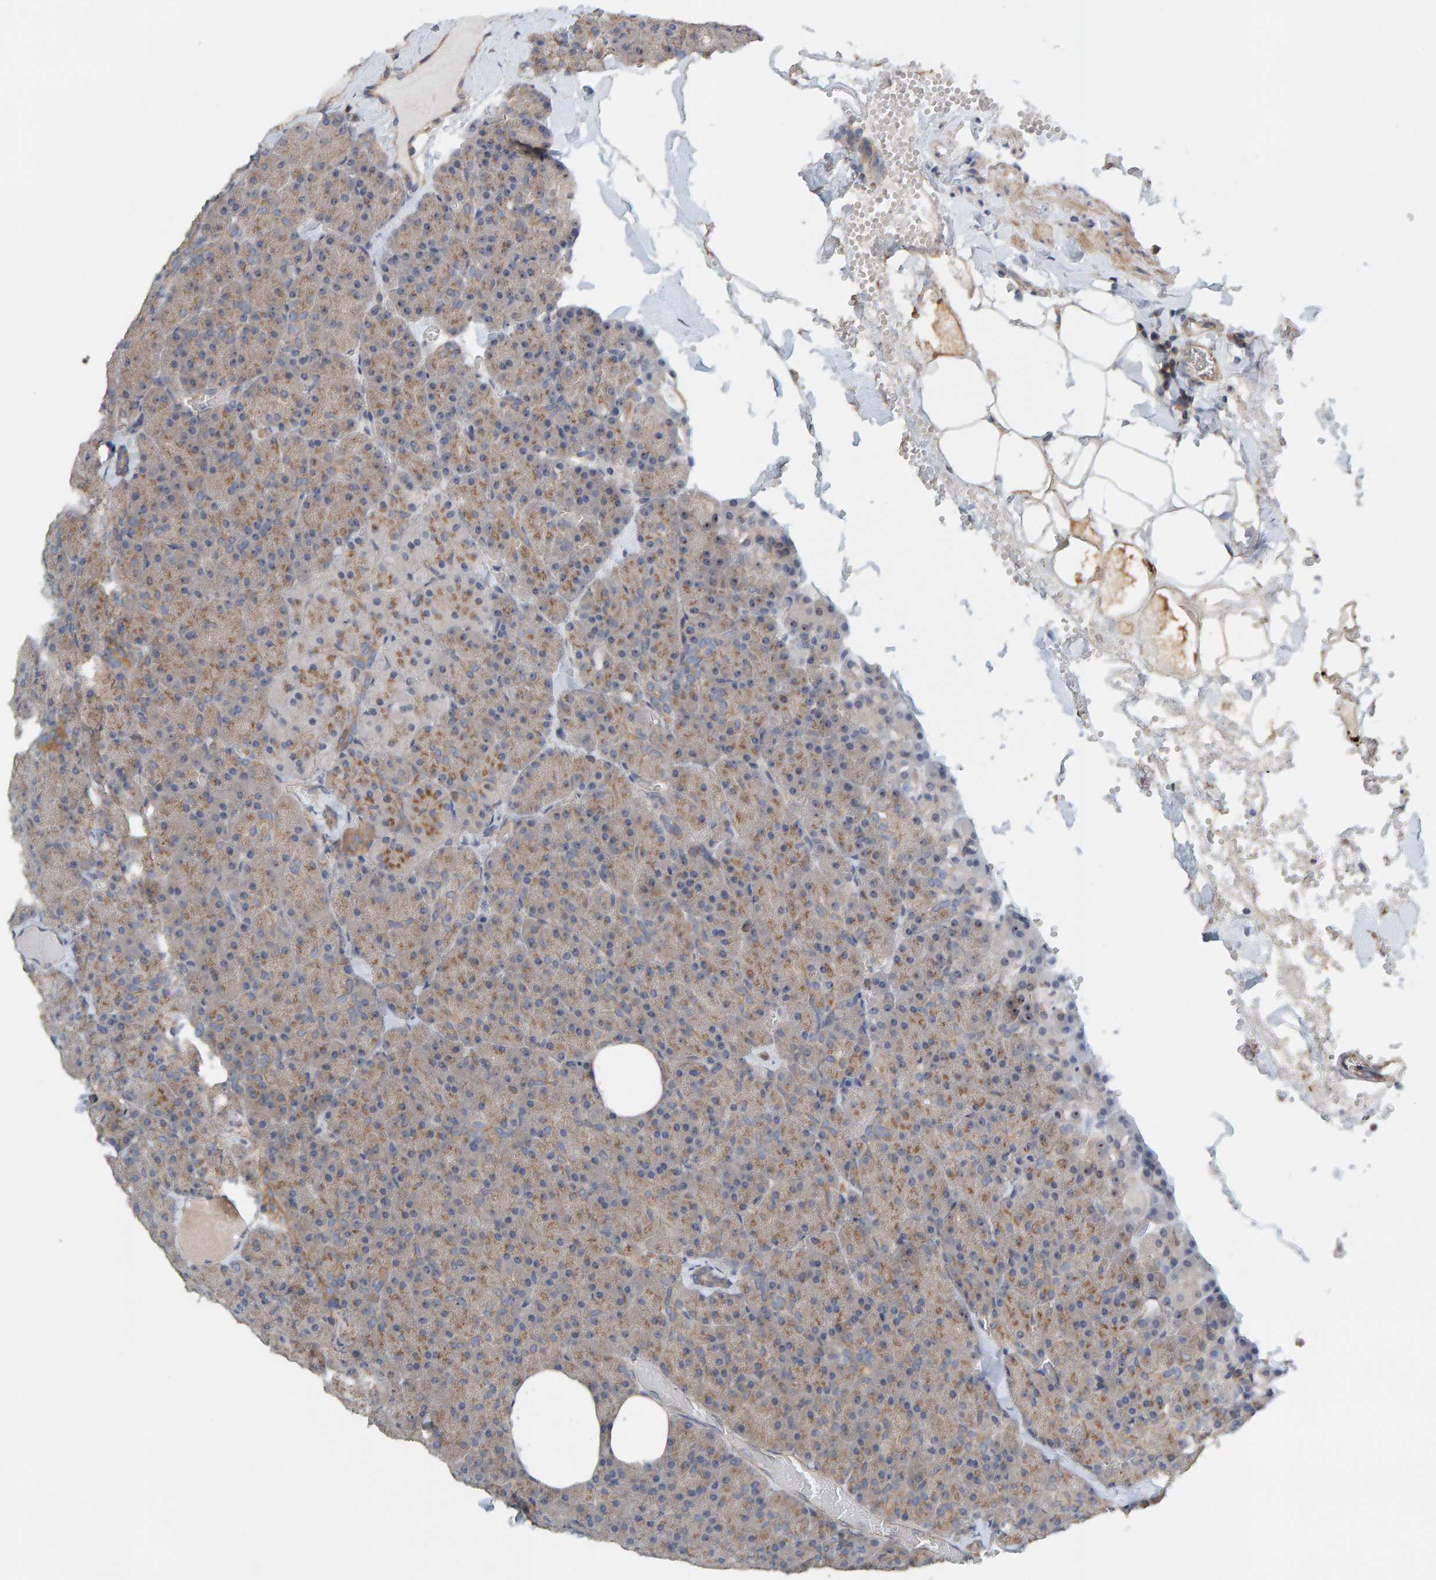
{"staining": {"intensity": "weak", "quantity": ">75%", "location": "cytoplasmic/membranous"}, "tissue": "pancreas", "cell_type": "Exocrine glandular cells", "image_type": "normal", "snomed": [{"axis": "morphology", "description": "Normal tissue, NOS"}, {"axis": "morphology", "description": "Carcinoid, malignant, NOS"}, {"axis": "topography", "description": "Pancreas"}], "caption": "Immunohistochemical staining of normal pancreas reveals low levels of weak cytoplasmic/membranous staining in approximately >75% of exocrine glandular cells. (IHC, brightfield microscopy, high magnification).", "gene": "CCM2", "patient": {"sex": "female", "age": 35}}